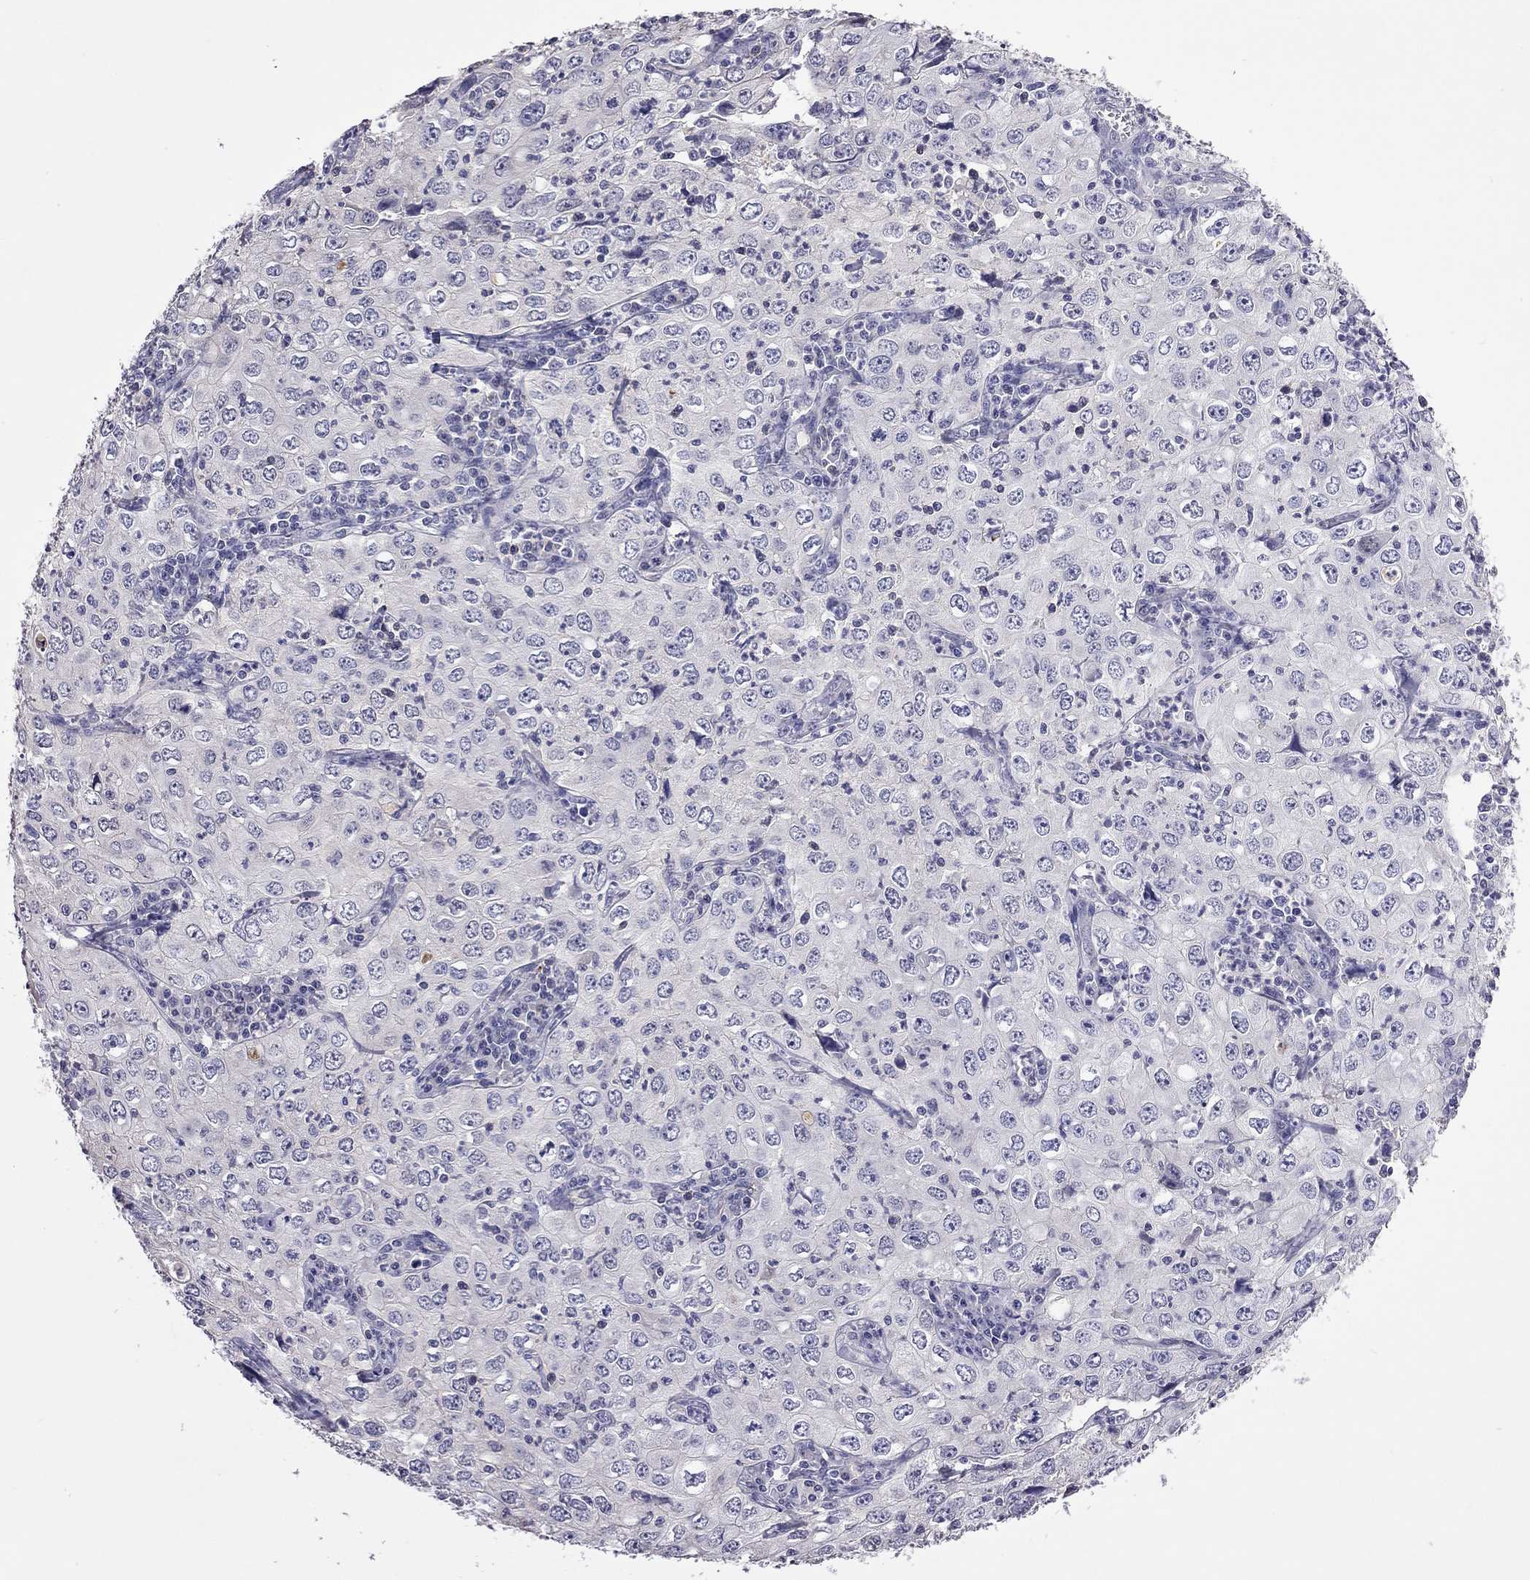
{"staining": {"intensity": "negative", "quantity": "none", "location": "none"}, "tissue": "cervical cancer", "cell_type": "Tumor cells", "image_type": "cancer", "snomed": [{"axis": "morphology", "description": "Squamous cell carcinoma, NOS"}, {"axis": "topography", "description": "Cervix"}], "caption": "Human cervical cancer stained for a protein using immunohistochemistry (IHC) displays no expression in tumor cells.", "gene": "FEZ1", "patient": {"sex": "female", "age": 24}}